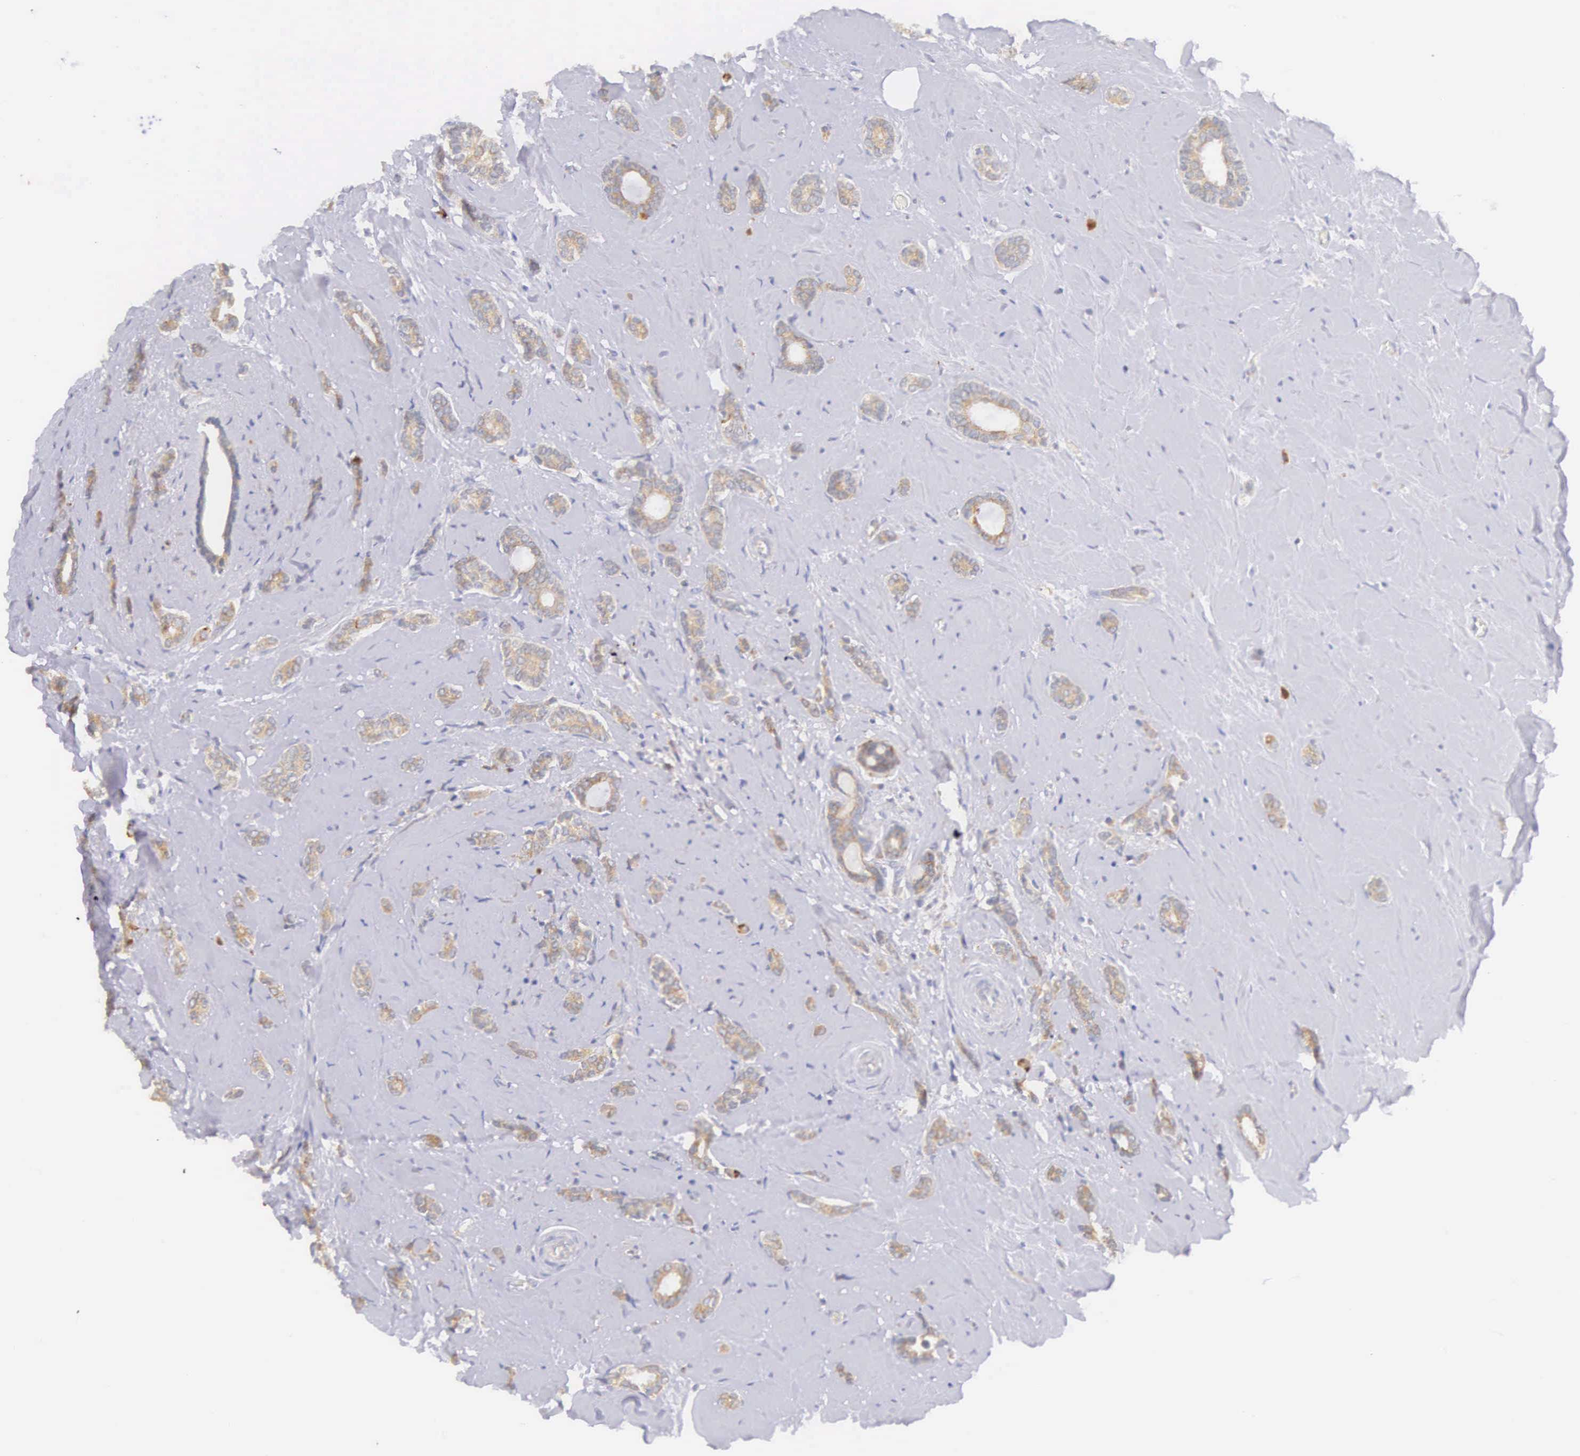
{"staining": {"intensity": "weak", "quantity": ">75%", "location": "cytoplasmic/membranous"}, "tissue": "breast cancer", "cell_type": "Tumor cells", "image_type": "cancer", "snomed": [{"axis": "morphology", "description": "Duct carcinoma"}, {"axis": "topography", "description": "Breast"}], "caption": "Protein positivity by immunohistochemistry reveals weak cytoplasmic/membranous positivity in about >75% of tumor cells in breast invasive ductal carcinoma.", "gene": "NSDHL", "patient": {"sex": "female", "age": 50}}